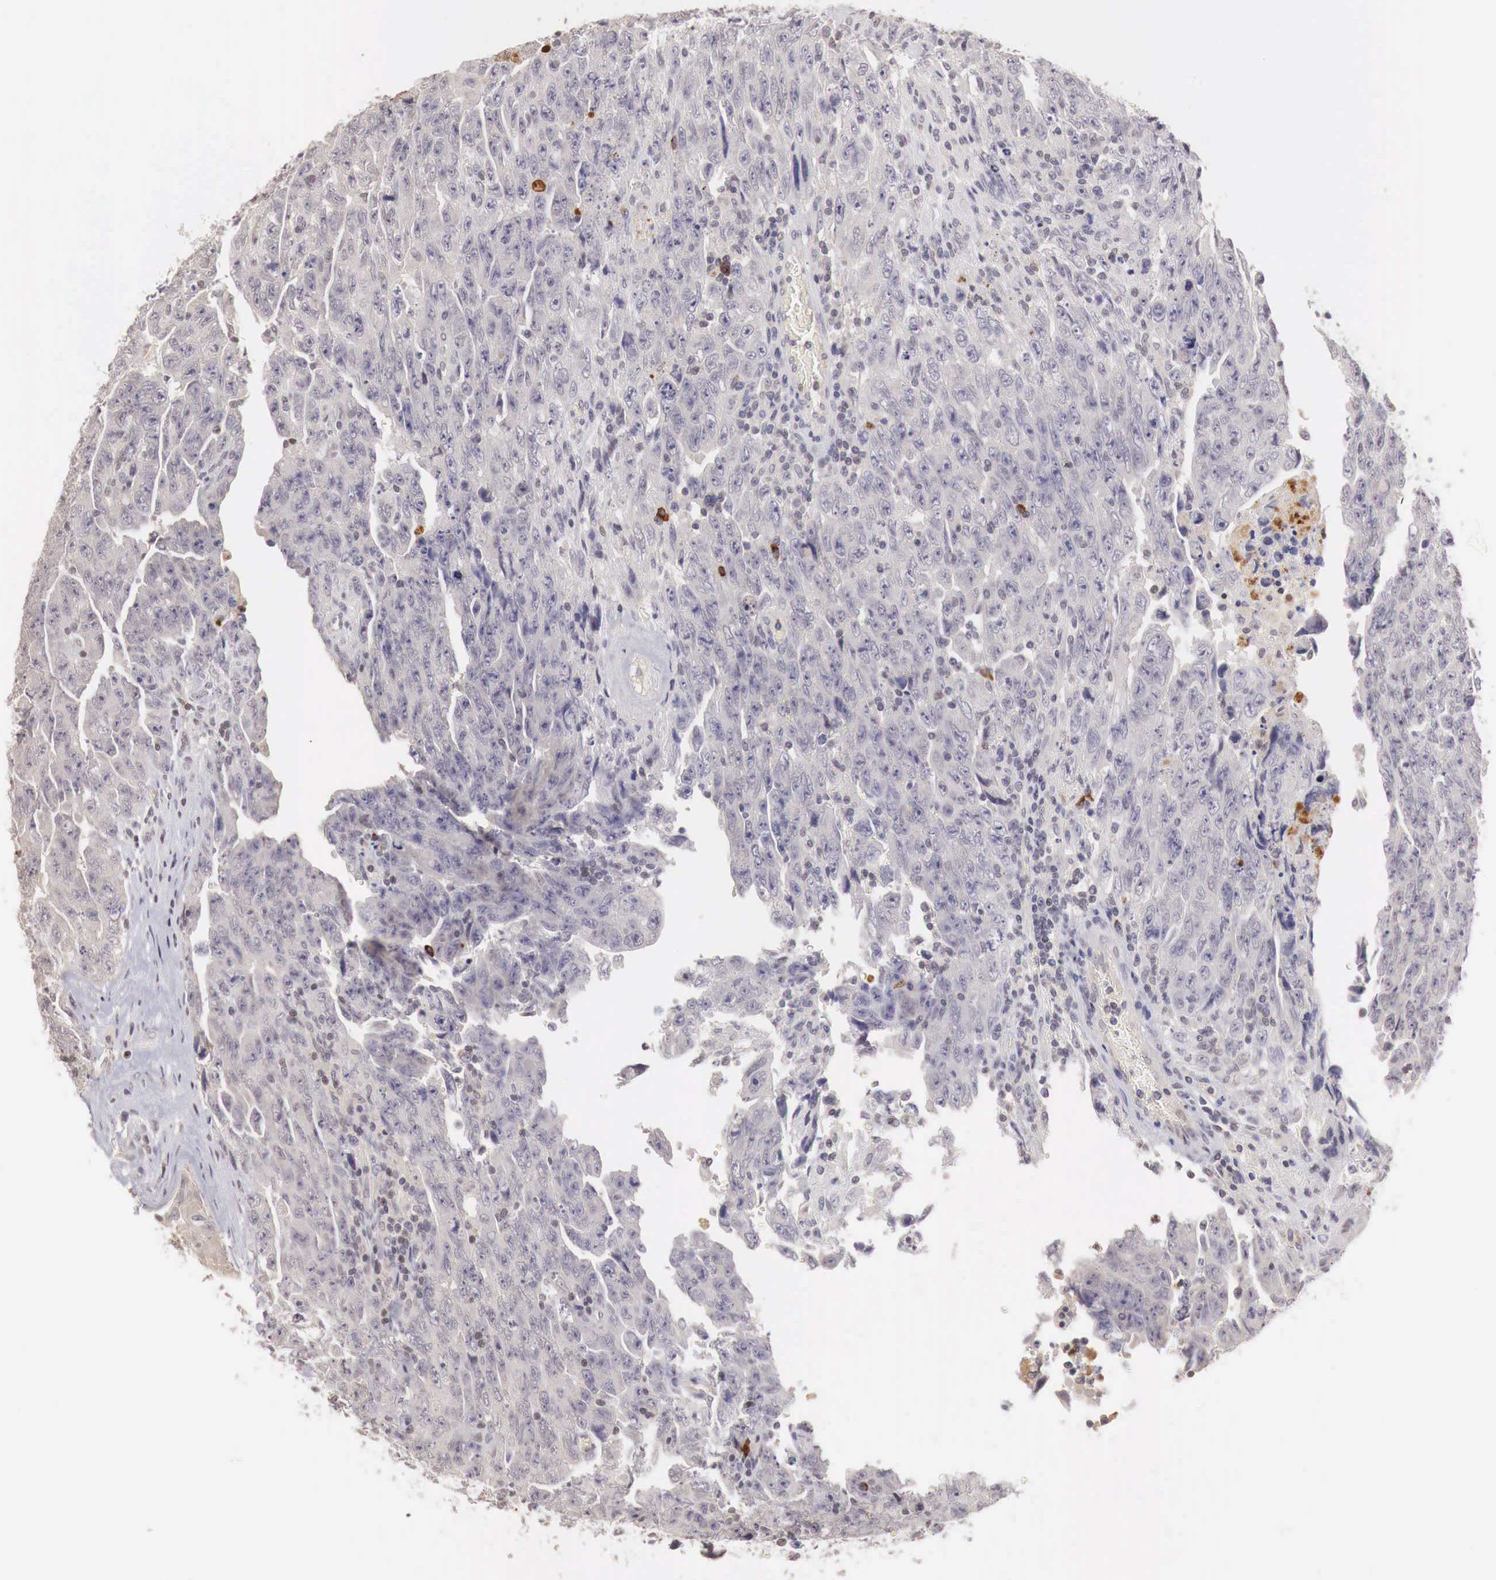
{"staining": {"intensity": "negative", "quantity": "none", "location": "none"}, "tissue": "testis cancer", "cell_type": "Tumor cells", "image_type": "cancer", "snomed": [{"axis": "morphology", "description": "Carcinoma, Embryonal, NOS"}, {"axis": "topography", "description": "Testis"}], "caption": "Immunohistochemistry (IHC) photomicrograph of testis cancer (embryonal carcinoma) stained for a protein (brown), which exhibits no expression in tumor cells. (DAB IHC visualized using brightfield microscopy, high magnification).", "gene": "TBC1D9", "patient": {"sex": "male", "age": 28}}